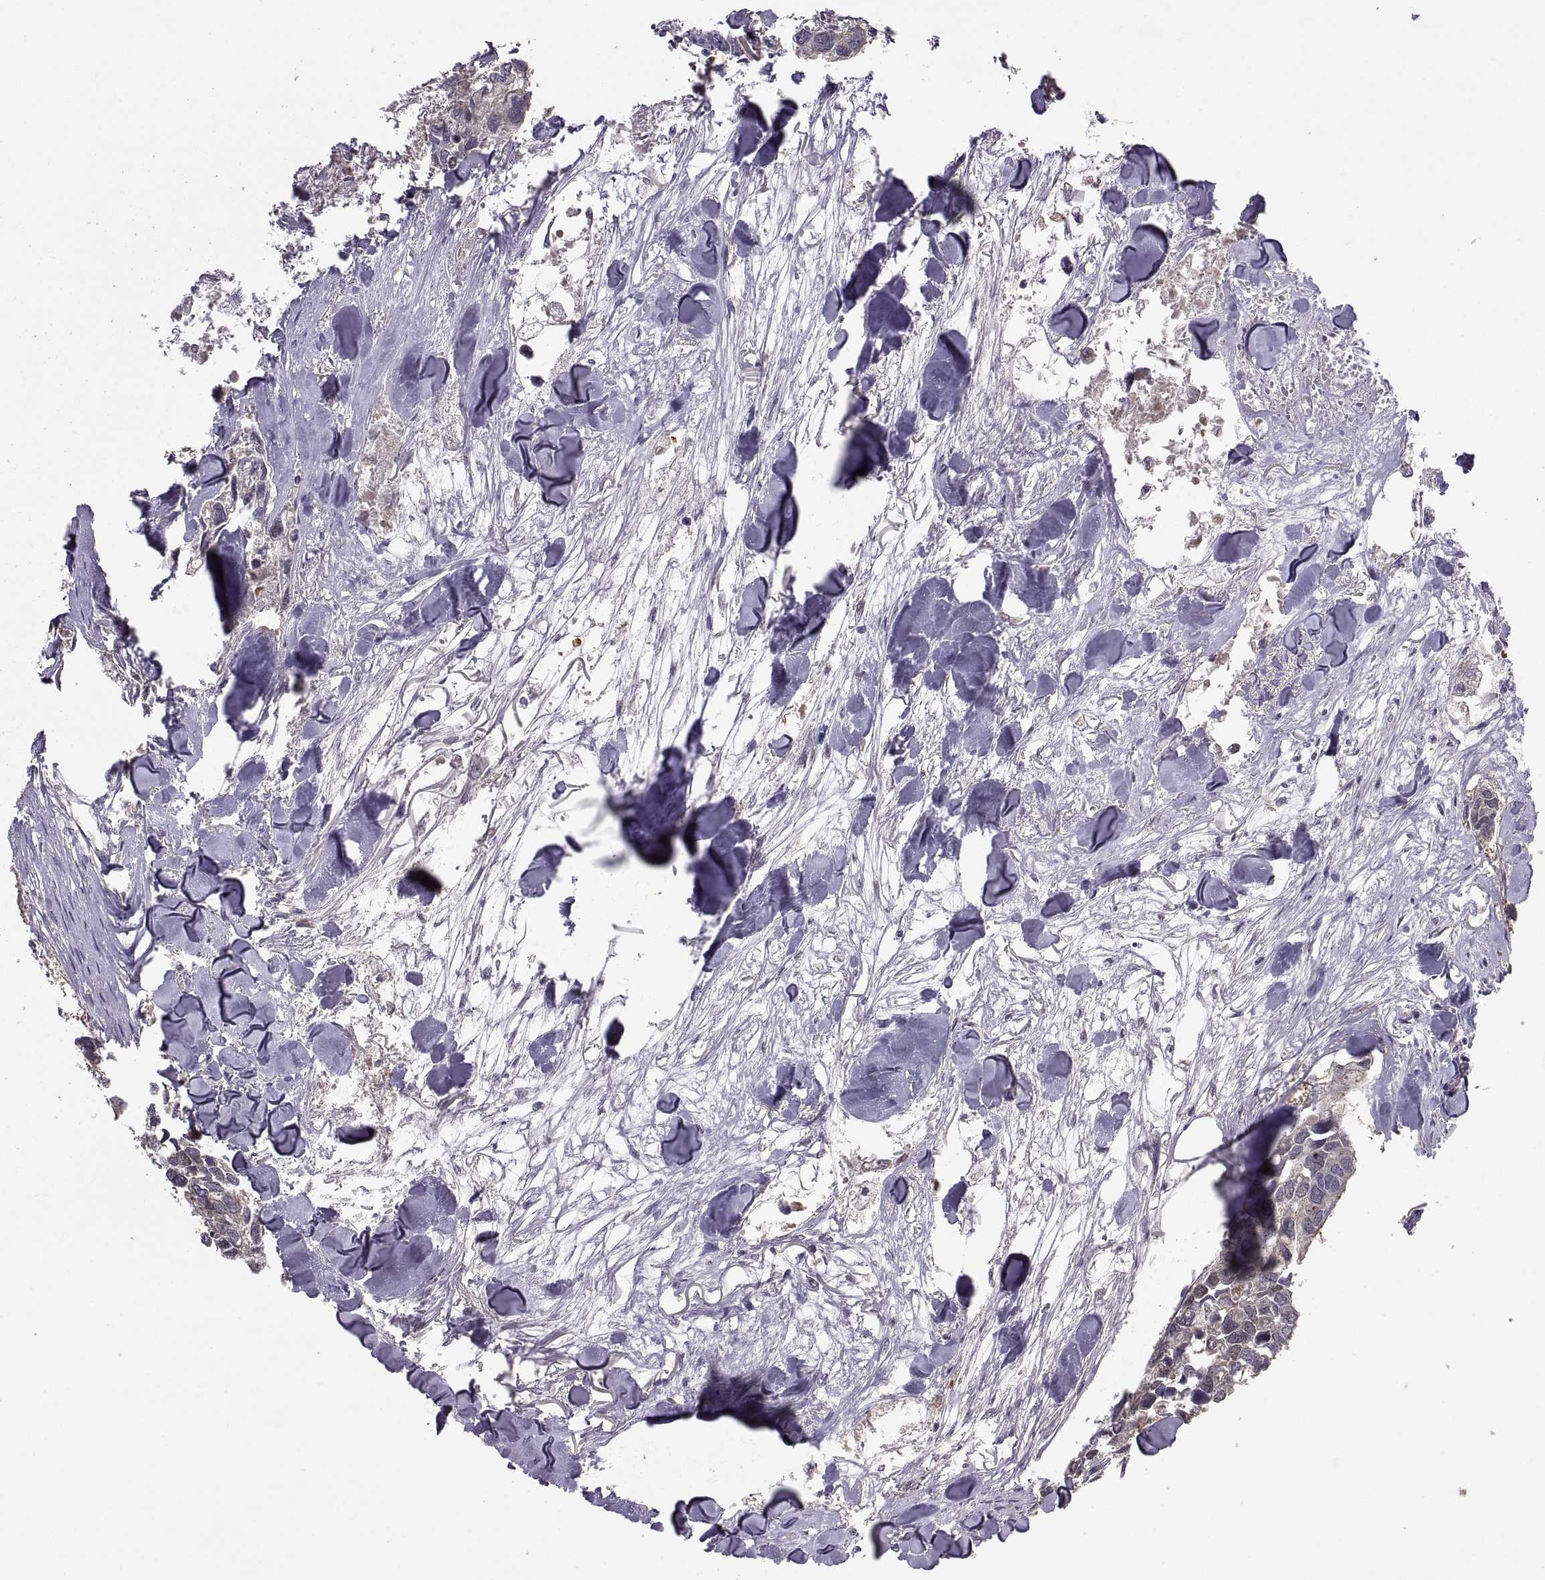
{"staining": {"intensity": "negative", "quantity": "none", "location": "none"}, "tissue": "breast cancer", "cell_type": "Tumor cells", "image_type": "cancer", "snomed": [{"axis": "morphology", "description": "Duct carcinoma"}, {"axis": "topography", "description": "Breast"}], "caption": "Immunohistochemistry (IHC) histopathology image of human breast cancer stained for a protein (brown), which displays no positivity in tumor cells.", "gene": "NMNAT2", "patient": {"sex": "female", "age": 83}}